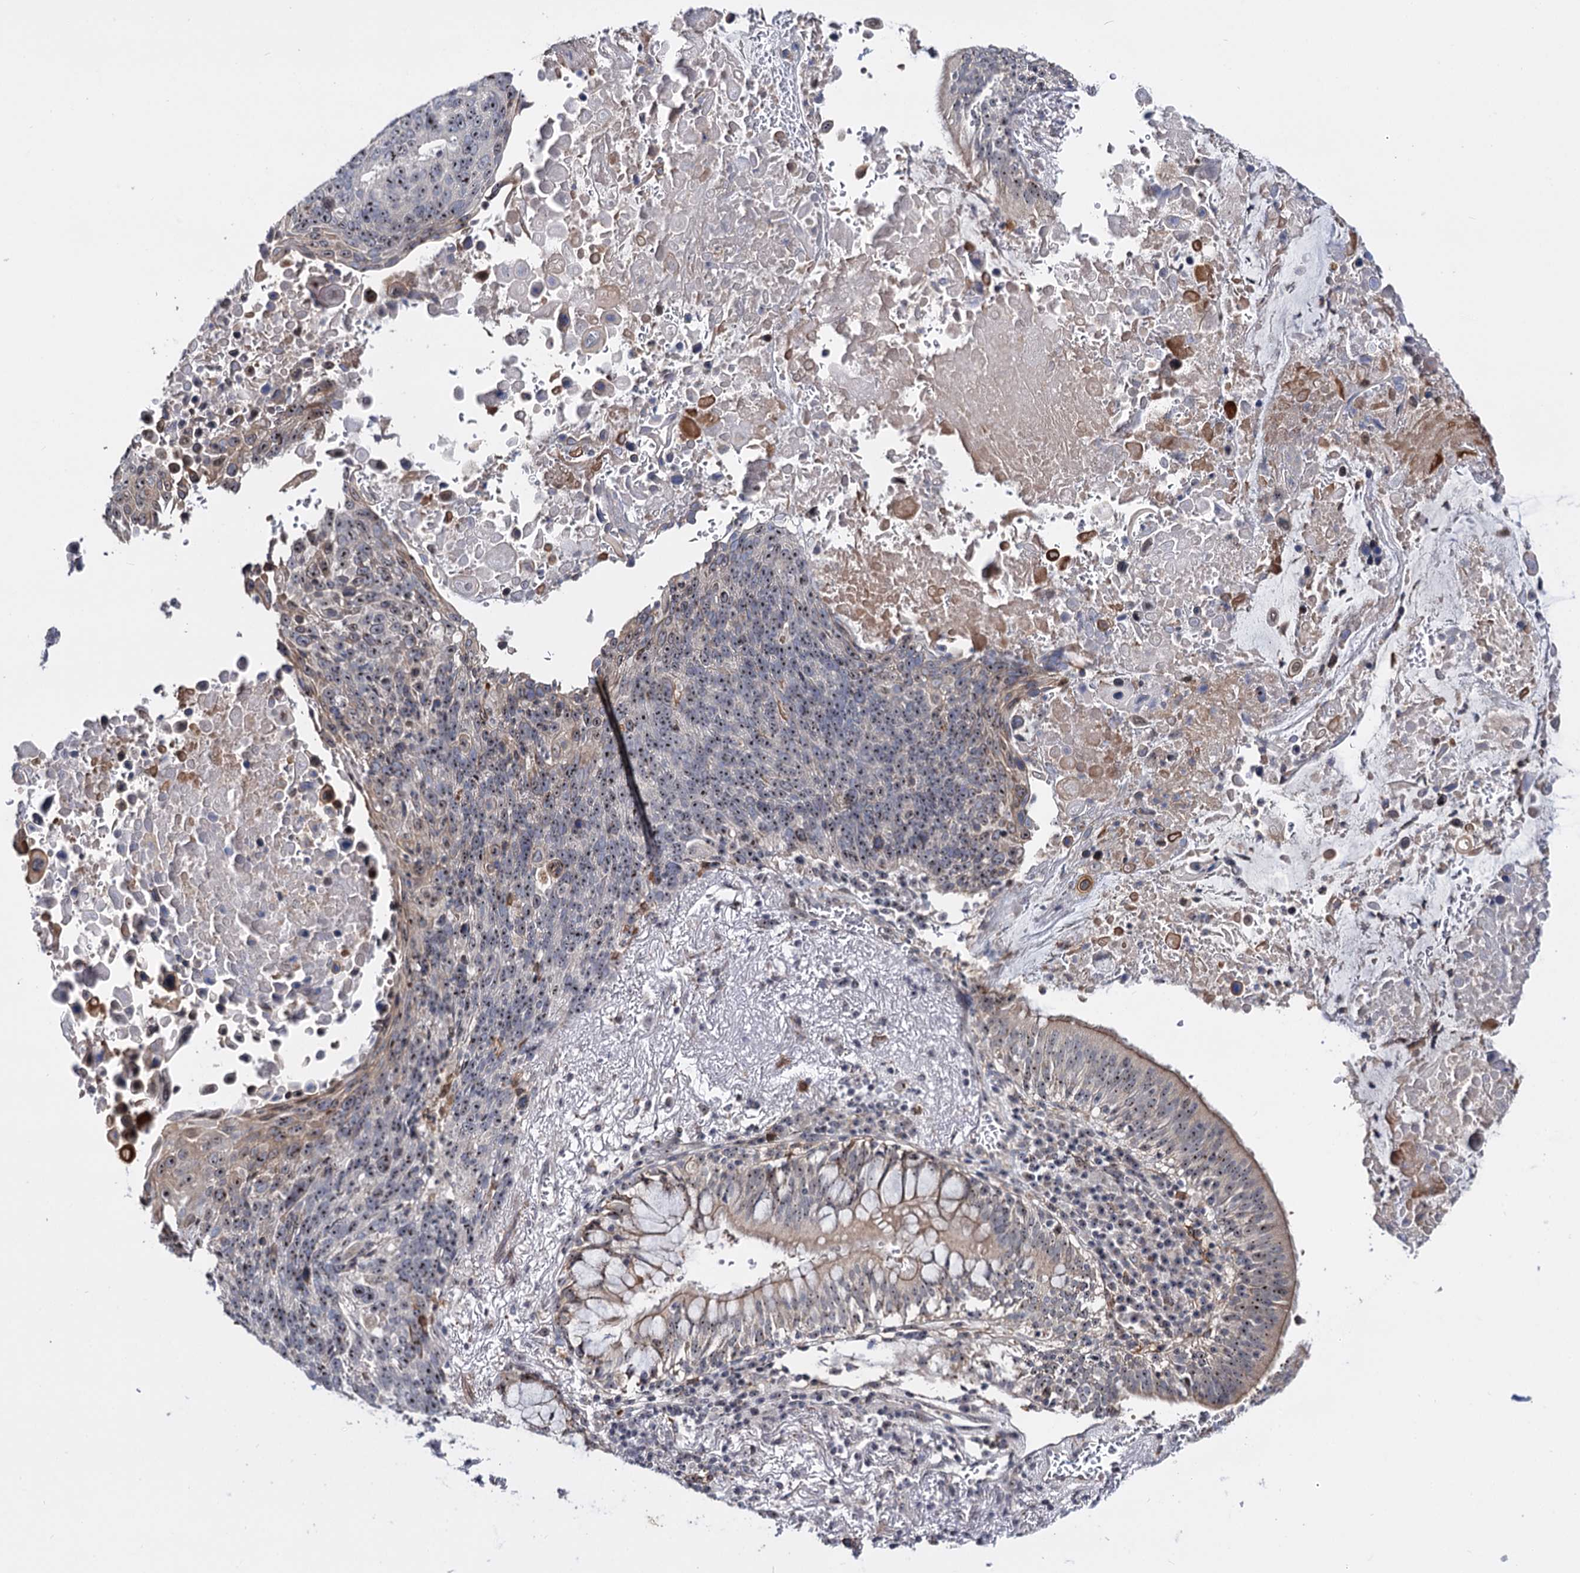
{"staining": {"intensity": "moderate", "quantity": ">75%", "location": "nuclear"}, "tissue": "lung cancer", "cell_type": "Tumor cells", "image_type": "cancer", "snomed": [{"axis": "morphology", "description": "Squamous cell carcinoma, NOS"}, {"axis": "topography", "description": "Lung"}], "caption": "Protein analysis of lung cancer (squamous cell carcinoma) tissue exhibits moderate nuclear positivity in approximately >75% of tumor cells.", "gene": "SUPT20H", "patient": {"sex": "male", "age": 66}}